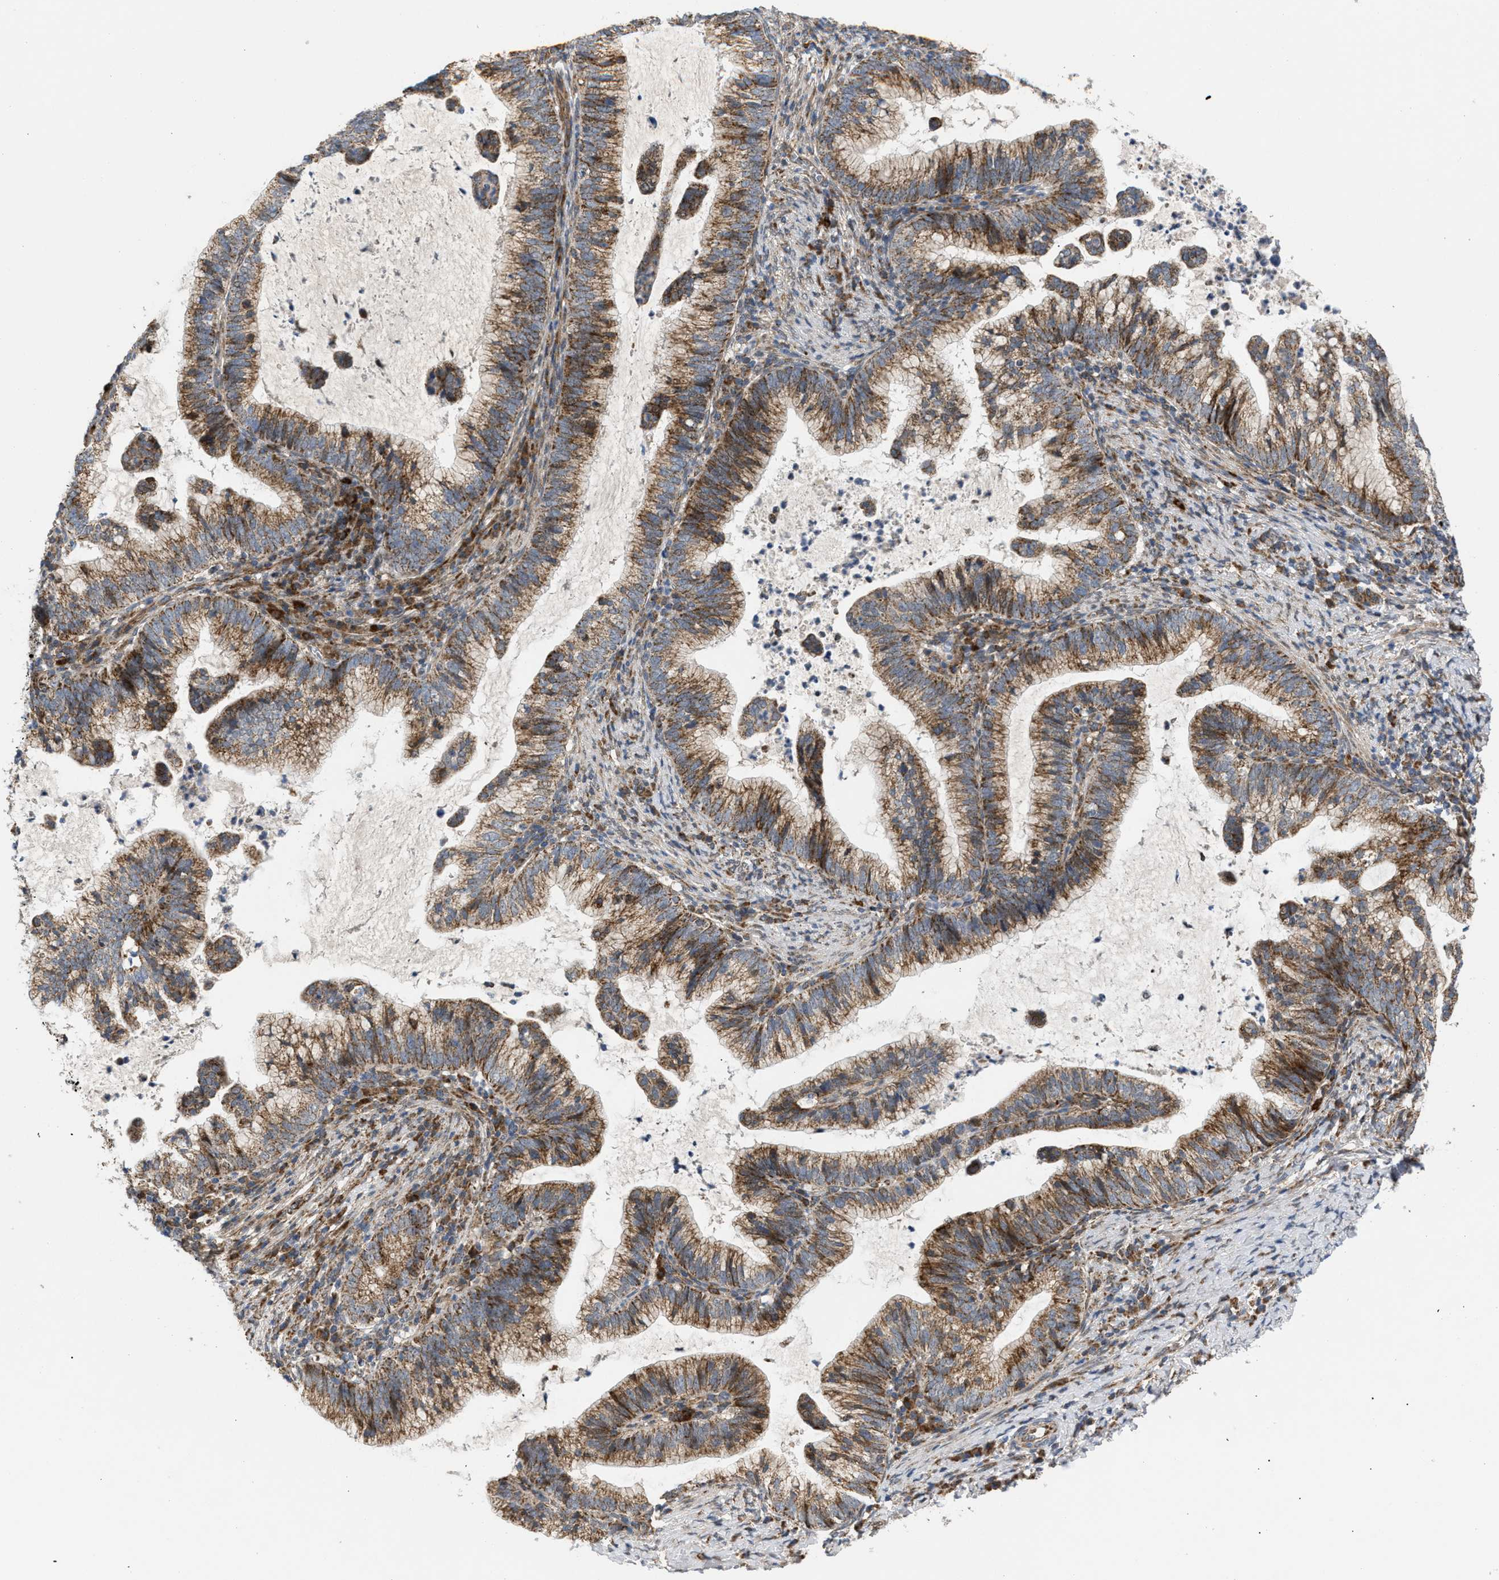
{"staining": {"intensity": "moderate", "quantity": ">75%", "location": "cytoplasmic/membranous"}, "tissue": "cervical cancer", "cell_type": "Tumor cells", "image_type": "cancer", "snomed": [{"axis": "morphology", "description": "Adenocarcinoma, NOS"}, {"axis": "topography", "description": "Cervix"}], "caption": "Cervical cancer stained for a protein exhibits moderate cytoplasmic/membranous positivity in tumor cells. (IHC, brightfield microscopy, high magnification).", "gene": "TACO1", "patient": {"sex": "female", "age": 36}}